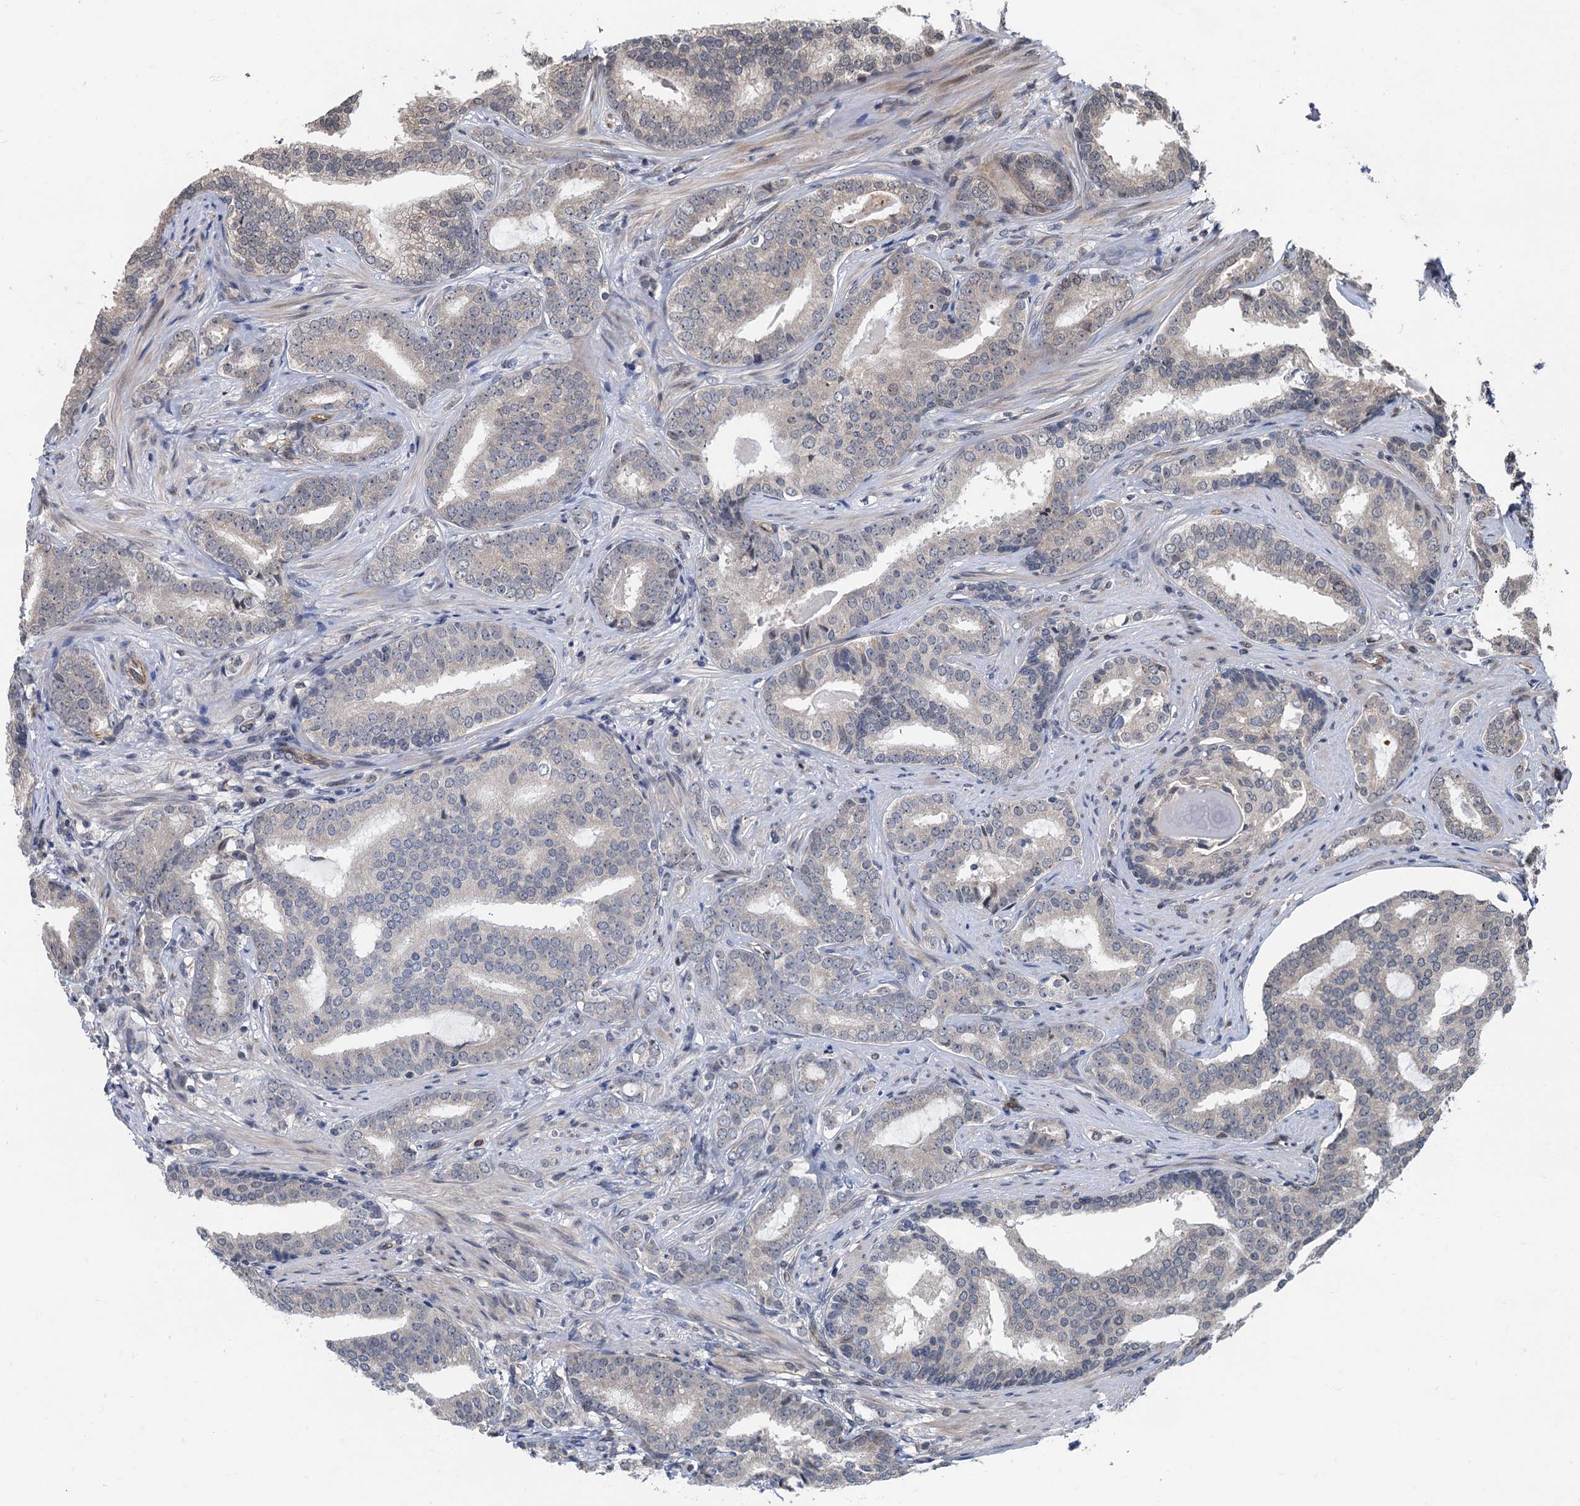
{"staining": {"intensity": "negative", "quantity": "none", "location": "none"}, "tissue": "prostate cancer", "cell_type": "Tumor cells", "image_type": "cancer", "snomed": [{"axis": "morphology", "description": "Adenocarcinoma, High grade"}, {"axis": "topography", "description": "Prostate"}], "caption": "The IHC photomicrograph has no significant expression in tumor cells of high-grade adenocarcinoma (prostate) tissue.", "gene": "WHAMM", "patient": {"sex": "male", "age": 63}}